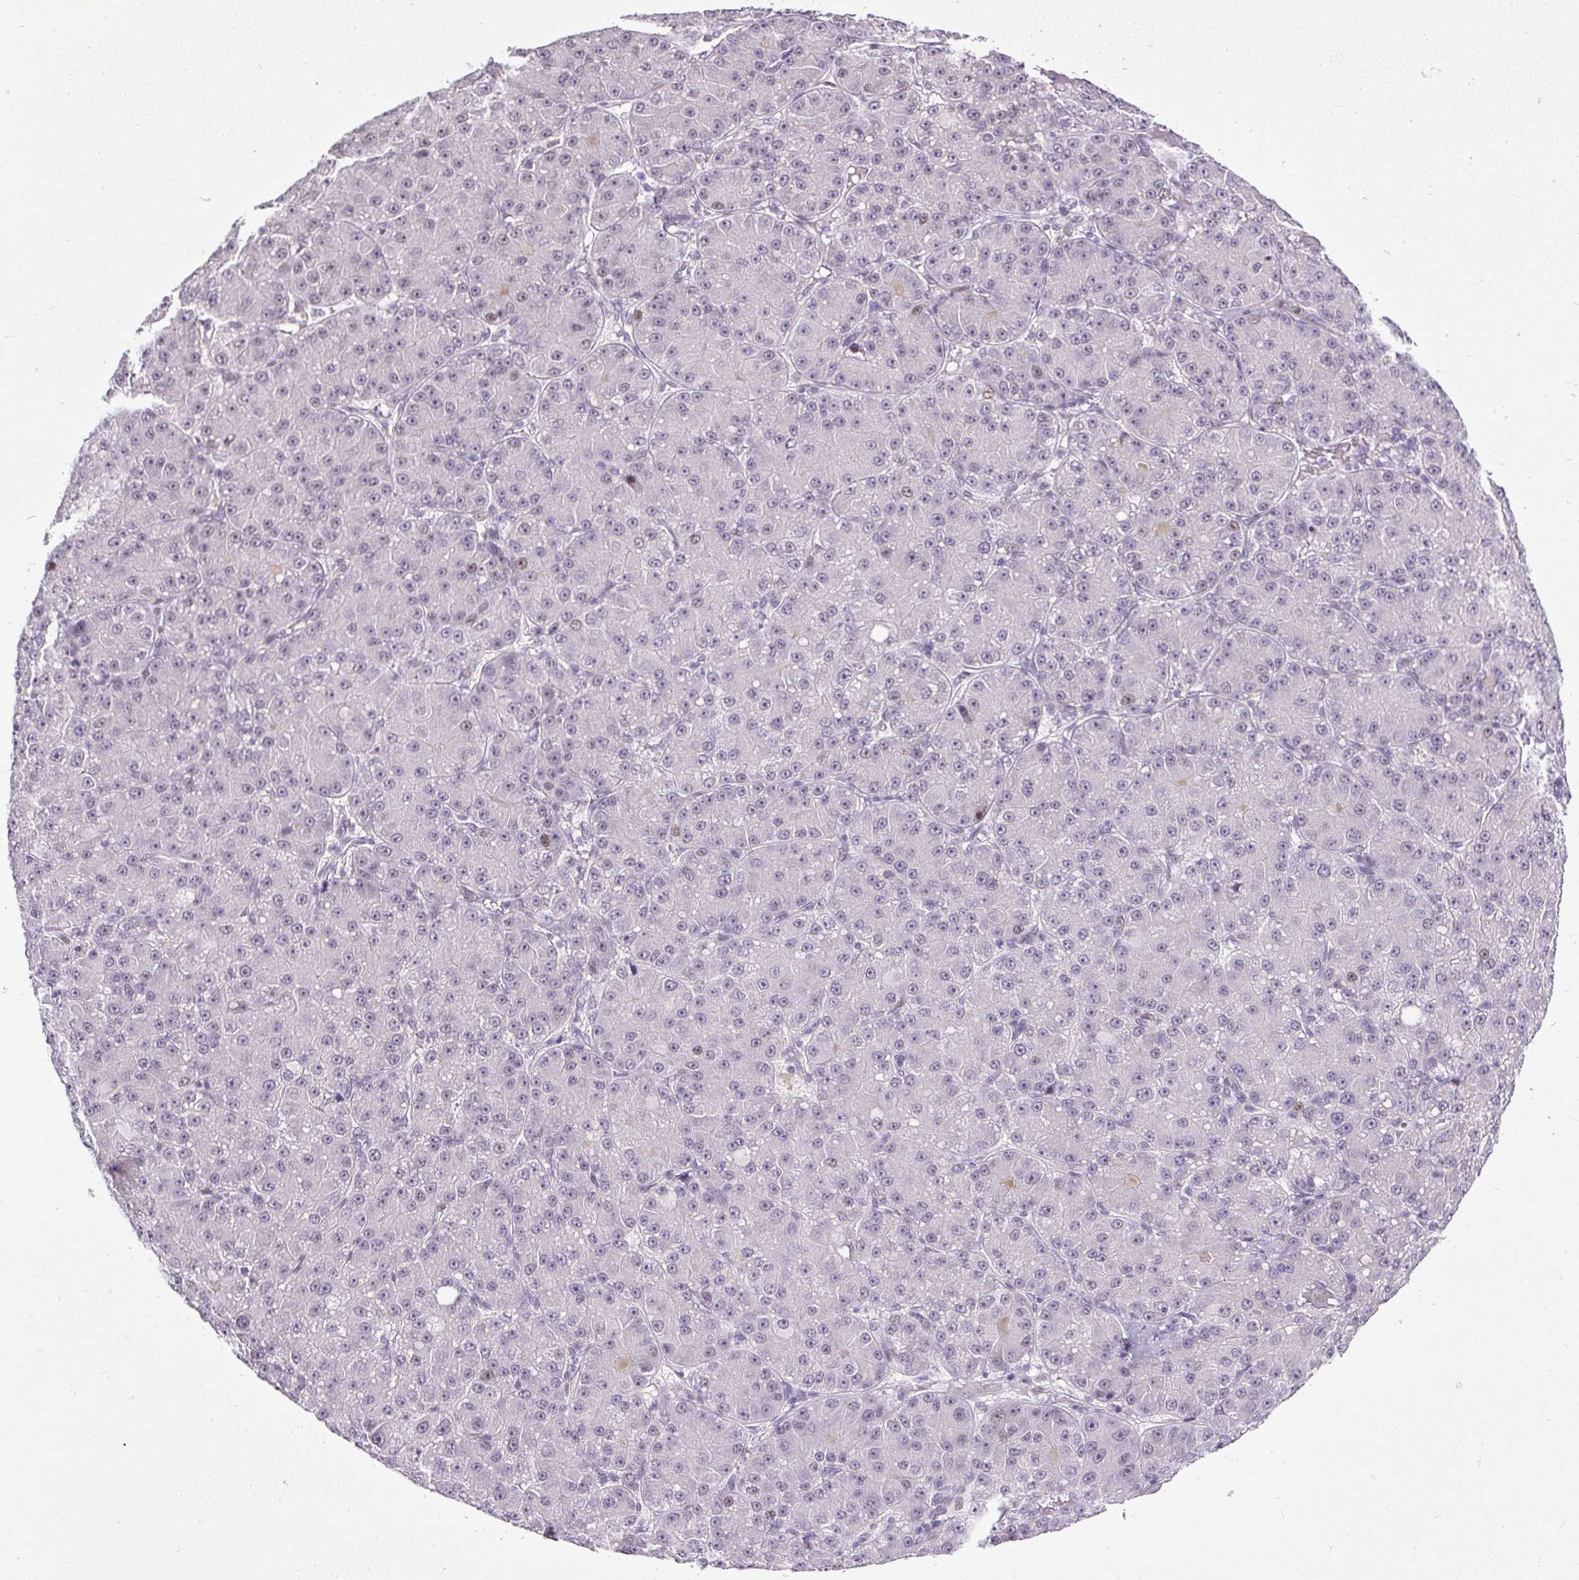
{"staining": {"intensity": "weak", "quantity": "<25%", "location": "nuclear"}, "tissue": "liver cancer", "cell_type": "Tumor cells", "image_type": "cancer", "snomed": [{"axis": "morphology", "description": "Carcinoma, Hepatocellular, NOS"}, {"axis": "topography", "description": "Liver"}], "caption": "IHC photomicrograph of human liver cancer stained for a protein (brown), which exhibits no expression in tumor cells.", "gene": "WNT10B", "patient": {"sex": "male", "age": 67}}